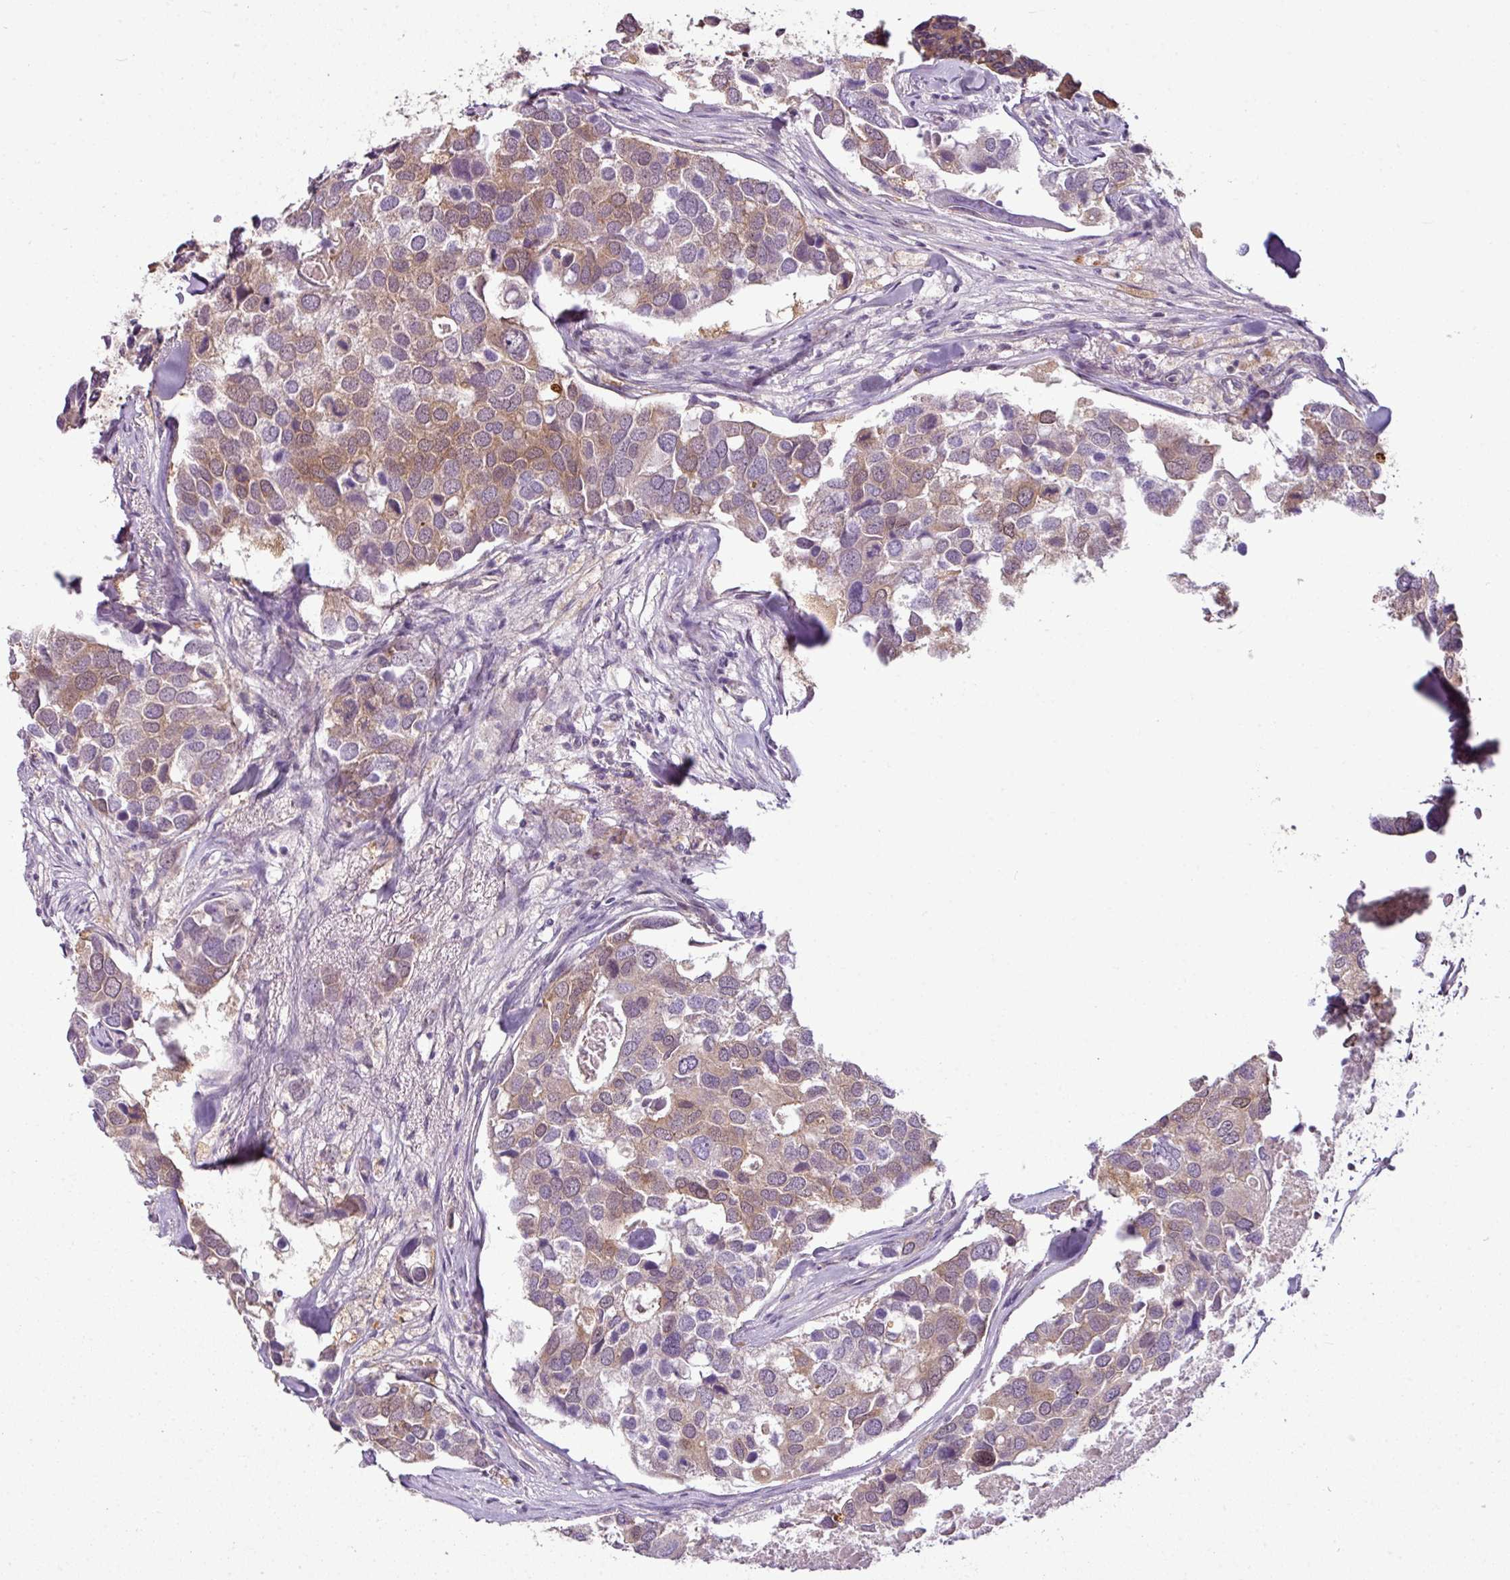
{"staining": {"intensity": "weak", "quantity": ">75%", "location": "cytoplasmic/membranous"}, "tissue": "breast cancer", "cell_type": "Tumor cells", "image_type": "cancer", "snomed": [{"axis": "morphology", "description": "Duct carcinoma"}, {"axis": "topography", "description": "Breast"}], "caption": "Tumor cells exhibit weak cytoplasmic/membranous staining in approximately >75% of cells in breast infiltrating ductal carcinoma. (Brightfield microscopy of DAB IHC at high magnification).", "gene": "DERPC", "patient": {"sex": "female", "age": 83}}